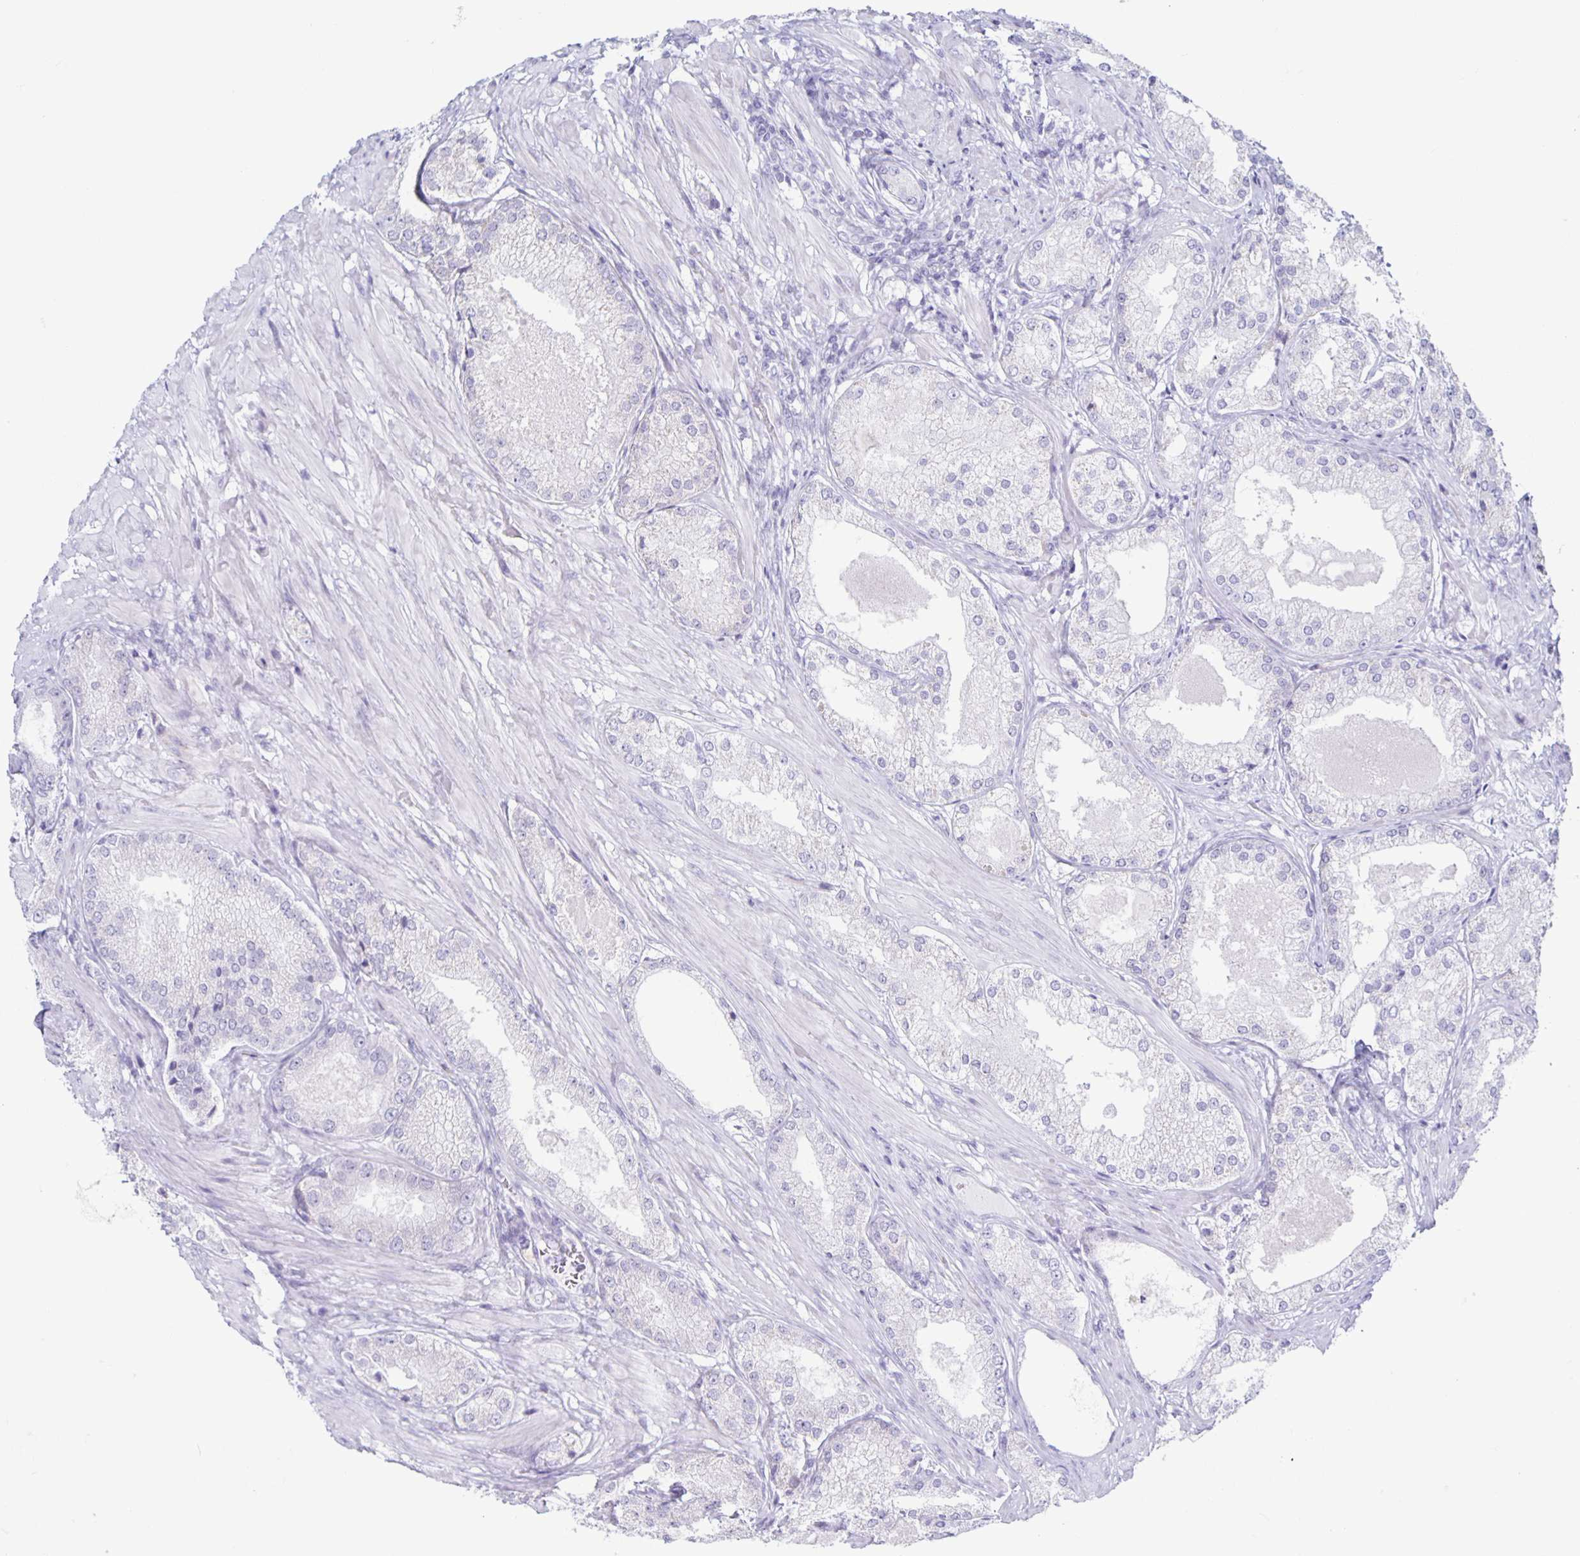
{"staining": {"intensity": "negative", "quantity": "none", "location": "none"}, "tissue": "prostate cancer", "cell_type": "Tumor cells", "image_type": "cancer", "snomed": [{"axis": "morphology", "description": "Adenocarcinoma, Low grade"}, {"axis": "topography", "description": "Prostate"}], "caption": "Immunohistochemistry (IHC) photomicrograph of neoplastic tissue: prostate cancer (low-grade adenocarcinoma) stained with DAB demonstrates no significant protein positivity in tumor cells.", "gene": "CT45A5", "patient": {"sex": "male", "age": 68}}